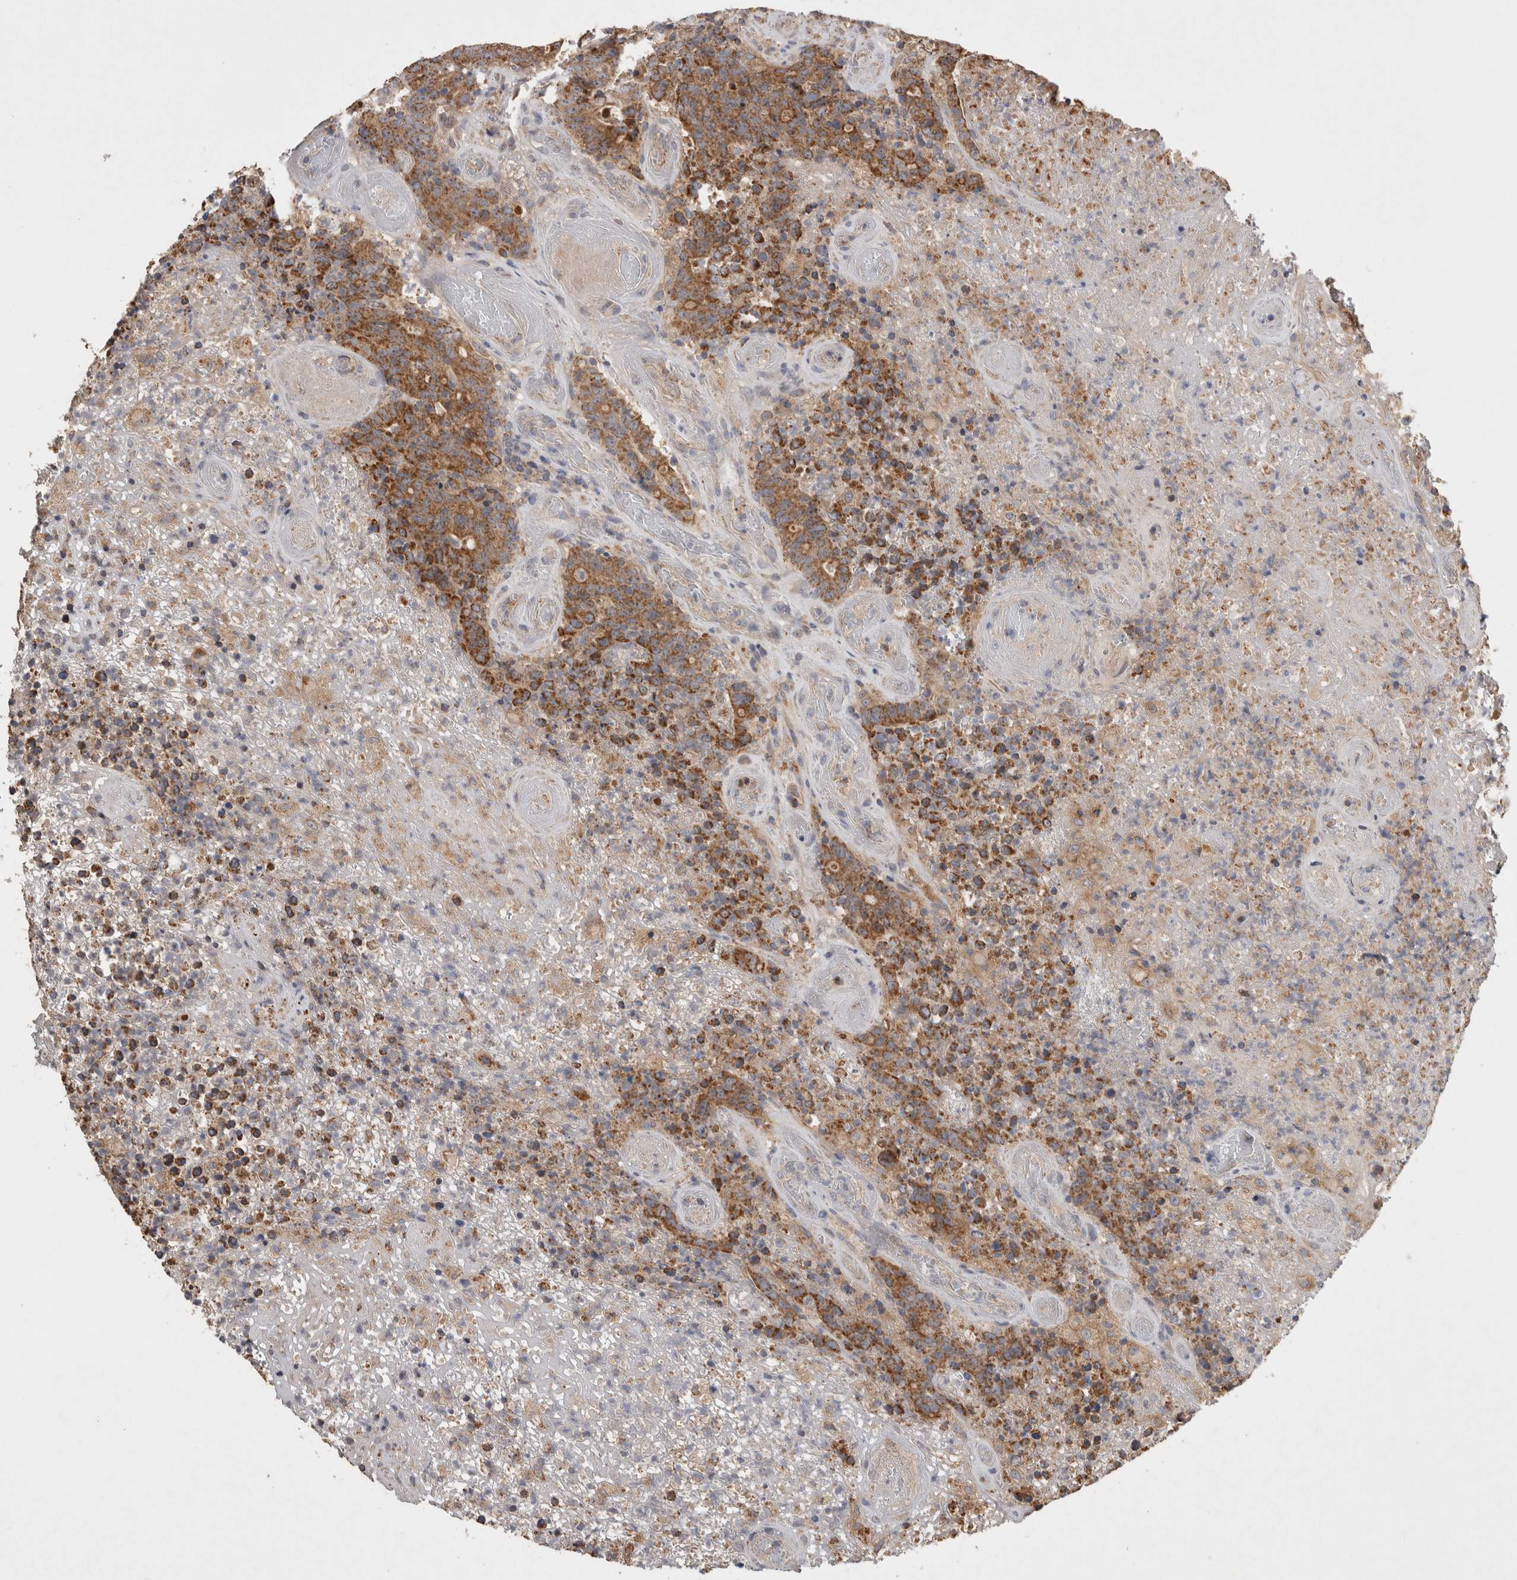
{"staining": {"intensity": "moderate", "quantity": ">75%", "location": "cytoplasmic/membranous"}, "tissue": "colorectal cancer", "cell_type": "Tumor cells", "image_type": "cancer", "snomed": [{"axis": "morphology", "description": "Normal tissue, NOS"}, {"axis": "morphology", "description": "Adenocarcinoma, NOS"}, {"axis": "topography", "description": "Colon"}], "caption": "High-power microscopy captured an immunohistochemistry (IHC) photomicrograph of colorectal cancer (adenocarcinoma), revealing moderate cytoplasmic/membranous positivity in approximately >75% of tumor cells.", "gene": "SERAC1", "patient": {"sex": "female", "age": 75}}